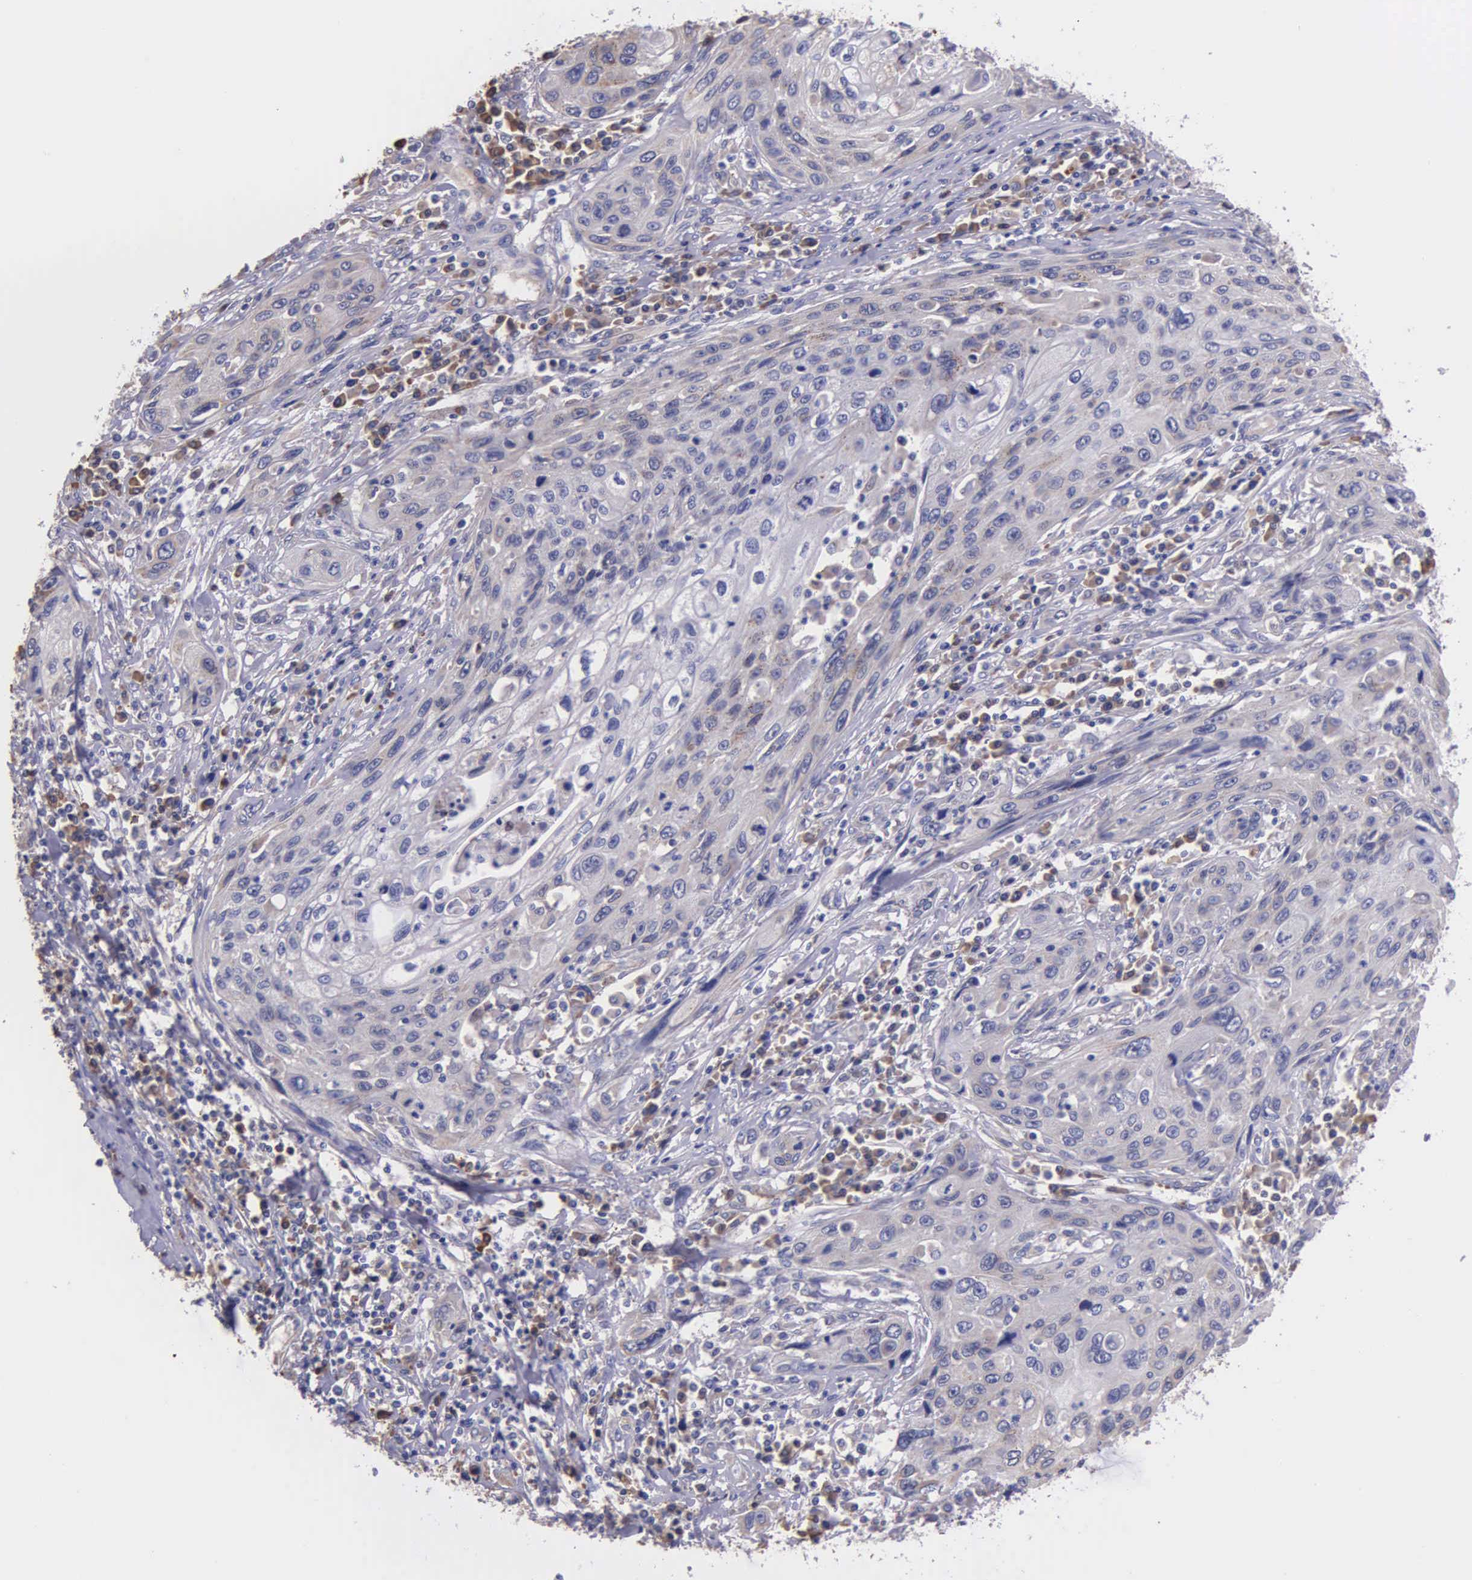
{"staining": {"intensity": "weak", "quantity": ">75%", "location": "cytoplasmic/membranous"}, "tissue": "cervical cancer", "cell_type": "Tumor cells", "image_type": "cancer", "snomed": [{"axis": "morphology", "description": "Squamous cell carcinoma, NOS"}, {"axis": "topography", "description": "Cervix"}], "caption": "Human cervical cancer (squamous cell carcinoma) stained with a brown dye reveals weak cytoplasmic/membranous positive staining in about >75% of tumor cells.", "gene": "ZC3H12B", "patient": {"sex": "female", "age": 32}}